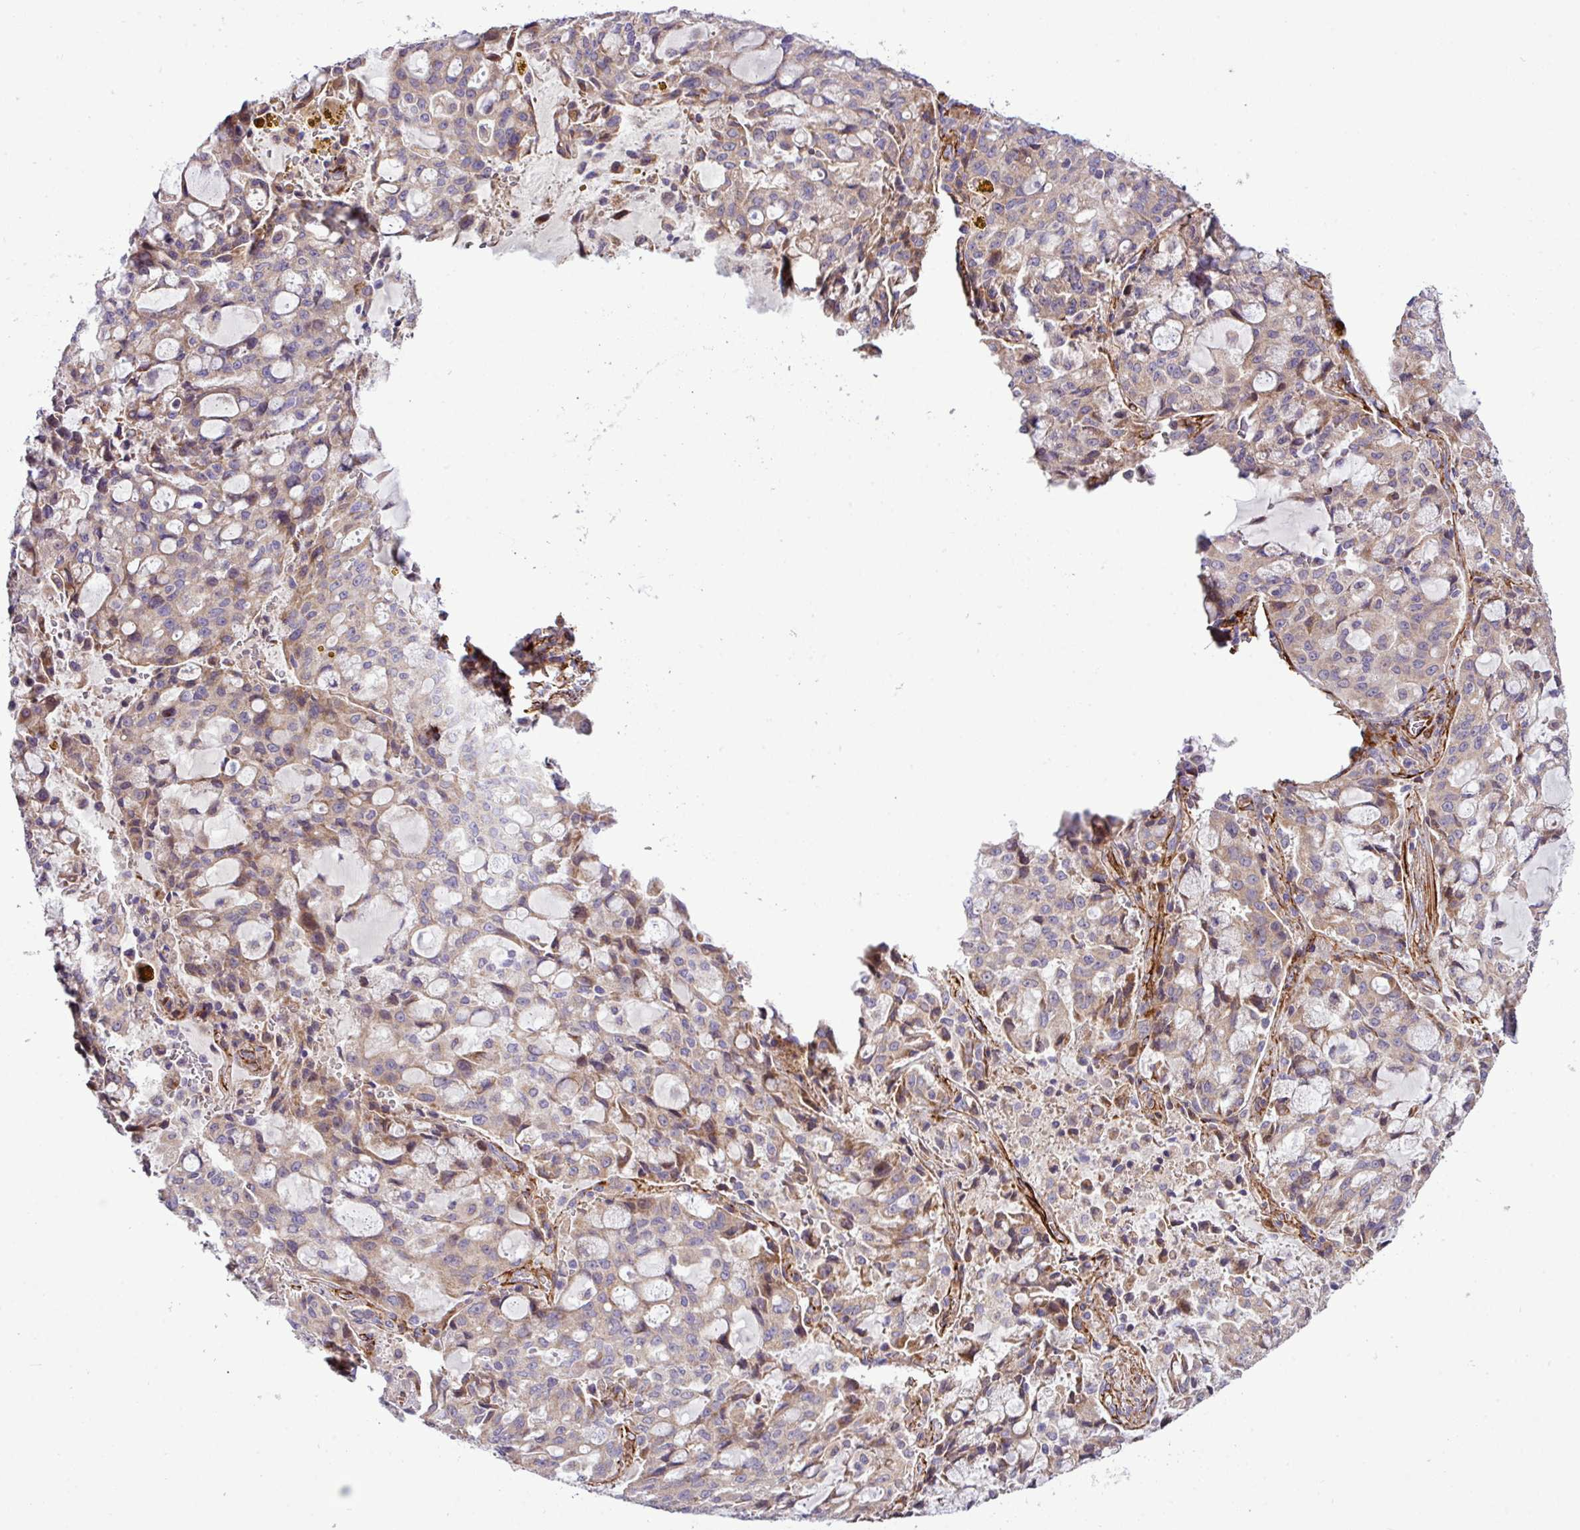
{"staining": {"intensity": "weak", "quantity": "25%-75%", "location": "cytoplasmic/membranous"}, "tissue": "lung cancer", "cell_type": "Tumor cells", "image_type": "cancer", "snomed": [{"axis": "morphology", "description": "Adenocarcinoma, NOS"}, {"axis": "topography", "description": "Lung"}], "caption": "IHC (DAB) staining of human lung cancer (adenocarcinoma) exhibits weak cytoplasmic/membranous protein staining in about 25%-75% of tumor cells.", "gene": "FAM47E", "patient": {"sex": "female", "age": 44}}